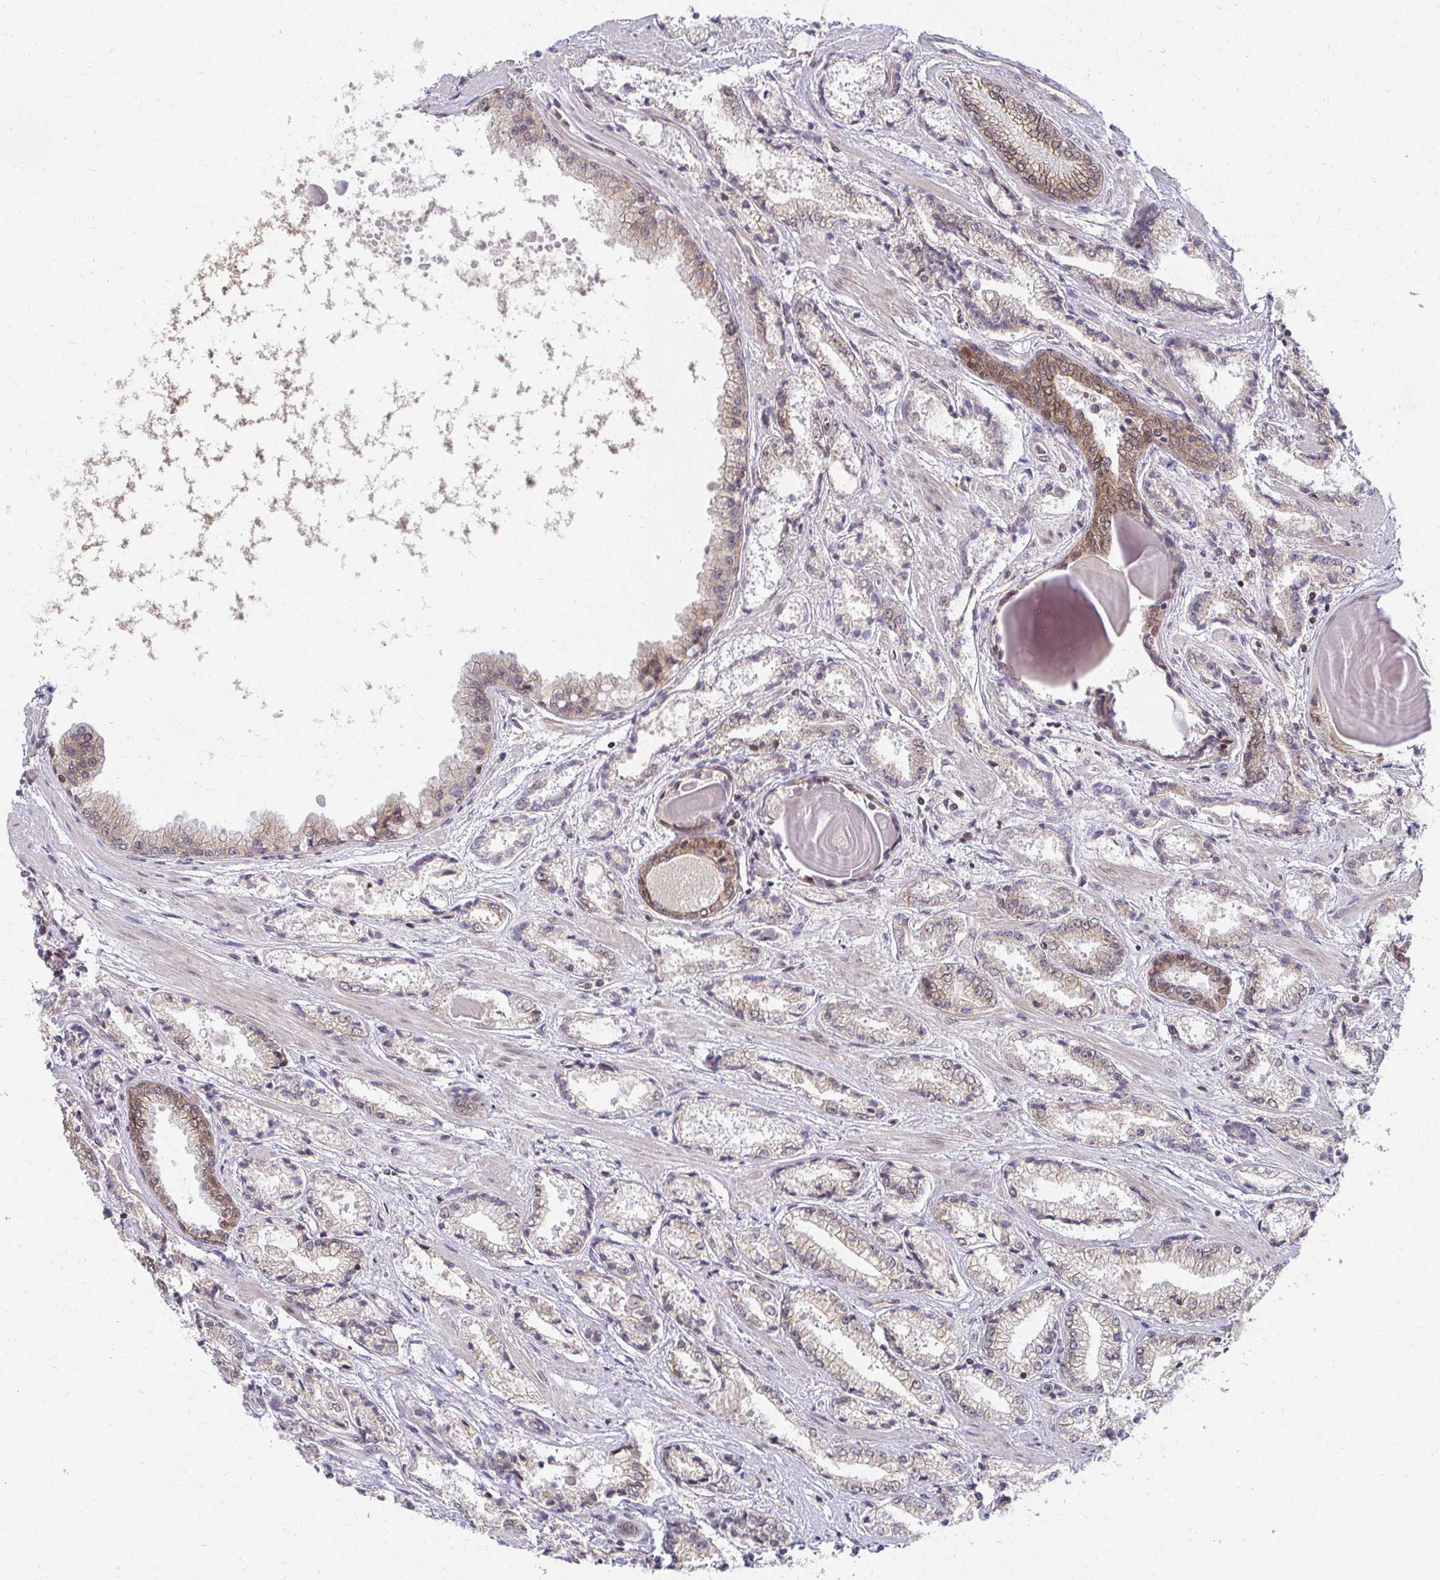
{"staining": {"intensity": "moderate", "quantity": "25%-75%", "location": "cytoplasmic/membranous"}, "tissue": "prostate cancer", "cell_type": "Tumor cells", "image_type": "cancer", "snomed": [{"axis": "morphology", "description": "Adenocarcinoma, High grade"}, {"axis": "topography", "description": "Prostate"}], "caption": "The immunohistochemical stain labels moderate cytoplasmic/membranous expression in tumor cells of high-grade adenocarcinoma (prostate) tissue.", "gene": "ANK3", "patient": {"sex": "male", "age": 64}}